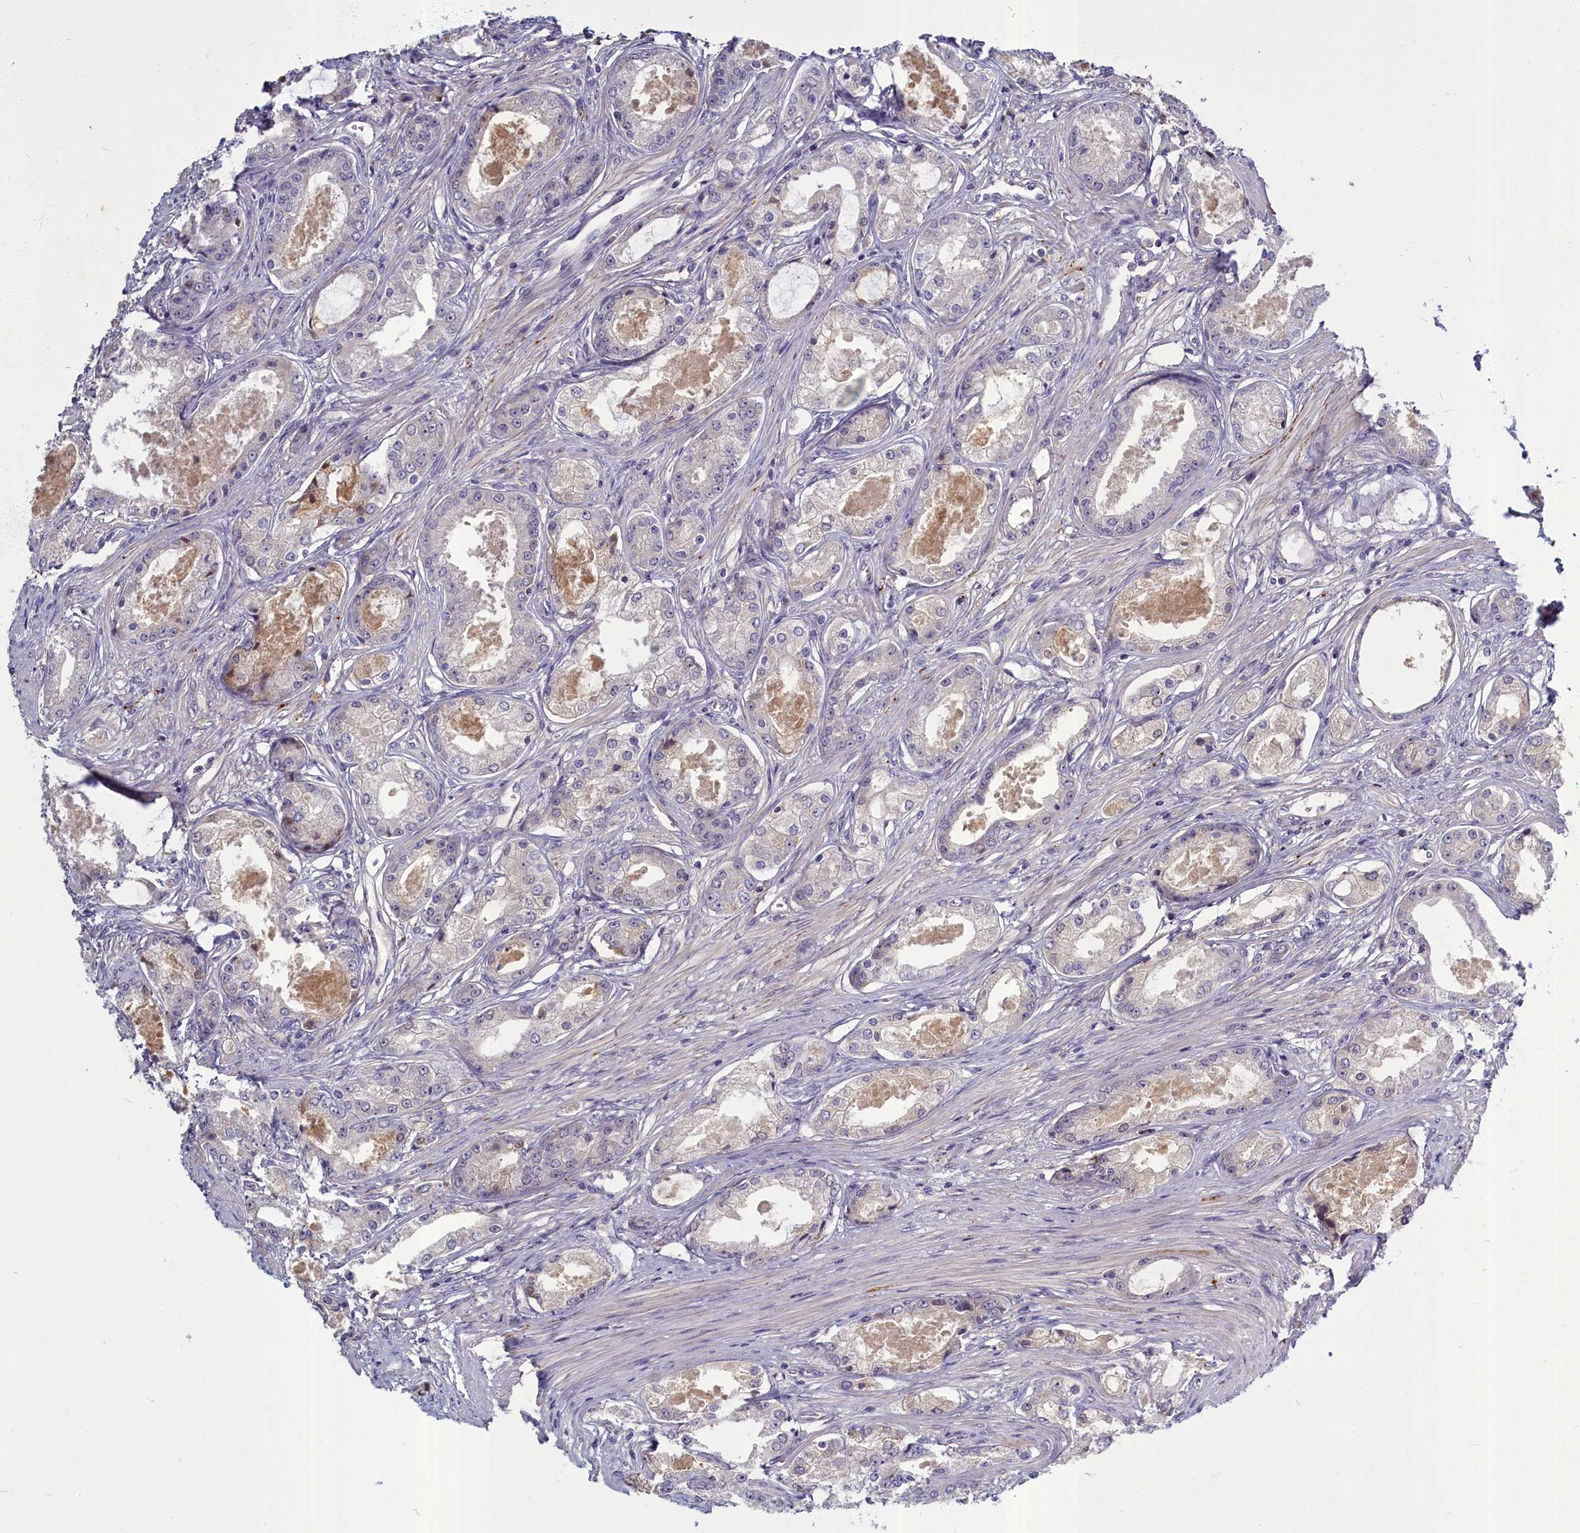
{"staining": {"intensity": "negative", "quantity": "none", "location": "none"}, "tissue": "prostate cancer", "cell_type": "Tumor cells", "image_type": "cancer", "snomed": [{"axis": "morphology", "description": "Adenocarcinoma, Low grade"}, {"axis": "topography", "description": "Prostate"}], "caption": "Photomicrograph shows no protein staining in tumor cells of prostate cancer (low-grade adenocarcinoma) tissue.", "gene": "SV2C", "patient": {"sex": "male", "age": 68}}